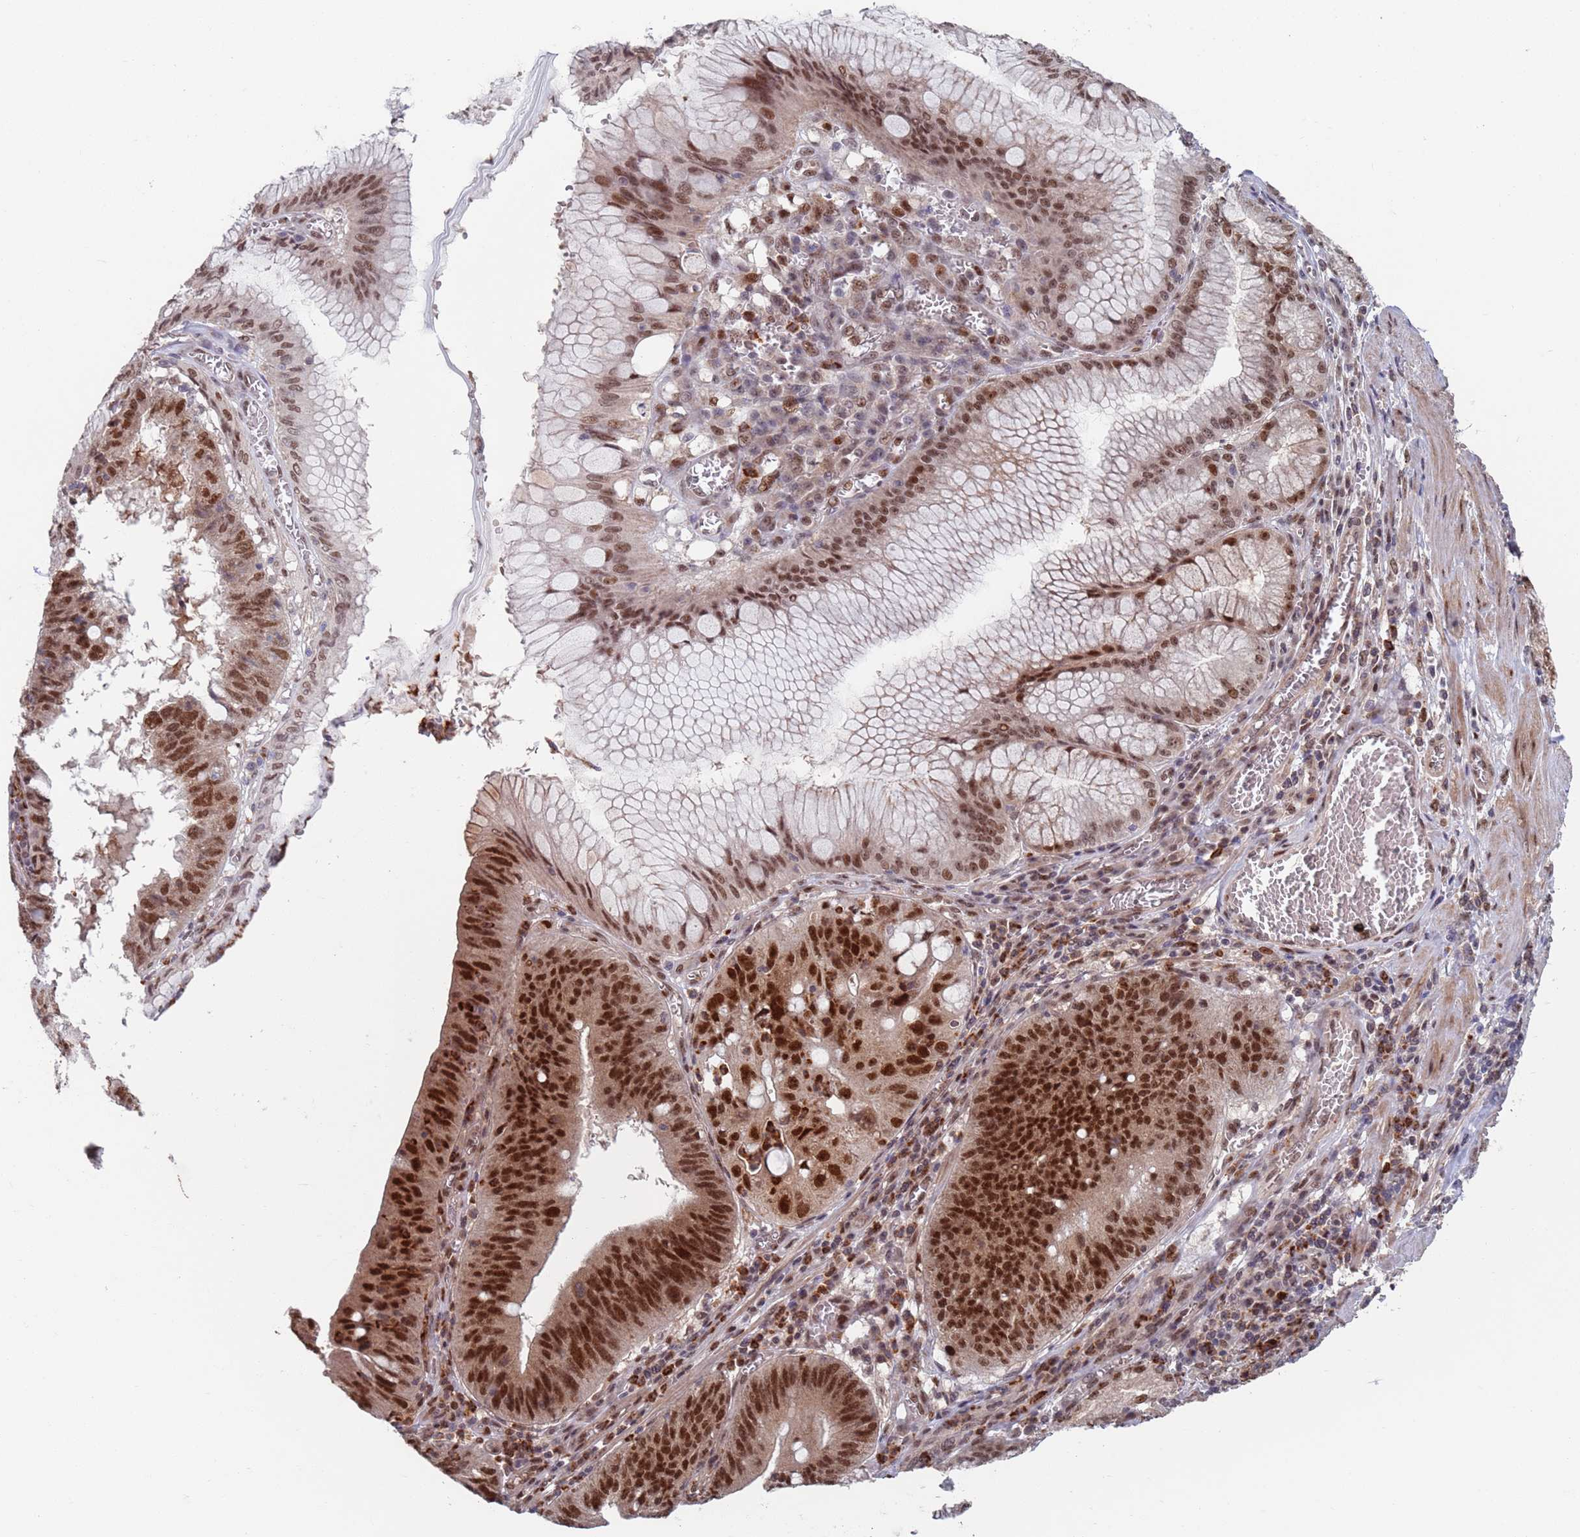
{"staining": {"intensity": "strong", "quantity": ">75%", "location": "nuclear"}, "tissue": "stomach cancer", "cell_type": "Tumor cells", "image_type": "cancer", "snomed": [{"axis": "morphology", "description": "Adenocarcinoma, NOS"}, {"axis": "topography", "description": "Stomach"}], "caption": "Strong nuclear protein staining is appreciated in approximately >75% of tumor cells in stomach cancer (adenocarcinoma).", "gene": "RPP25", "patient": {"sex": "male", "age": 59}}